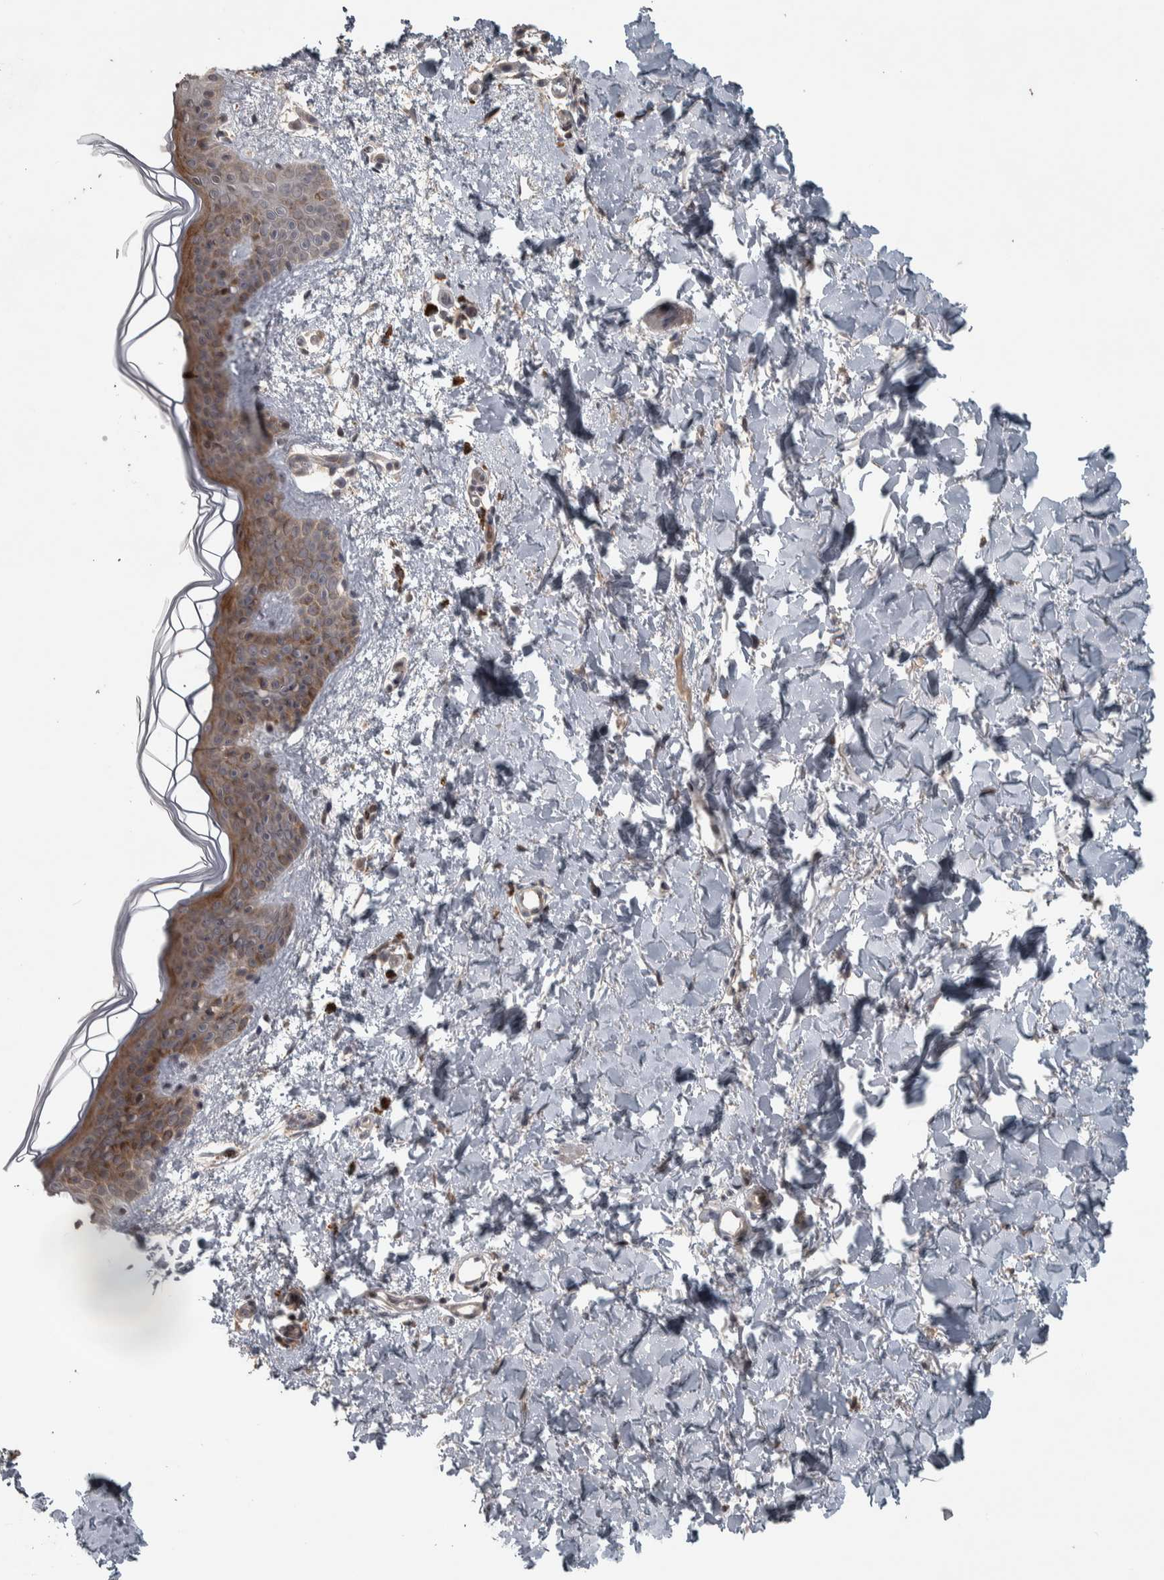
{"staining": {"intensity": "moderate", "quantity": ">75%", "location": "cytoplasmic/membranous"}, "tissue": "skin", "cell_type": "Fibroblasts", "image_type": "normal", "snomed": [{"axis": "morphology", "description": "Normal tissue, NOS"}, {"axis": "topography", "description": "Skin"}], "caption": "Skin was stained to show a protein in brown. There is medium levels of moderate cytoplasmic/membranous staining in about >75% of fibroblasts.", "gene": "ERAL1", "patient": {"sex": "female", "age": 46}}